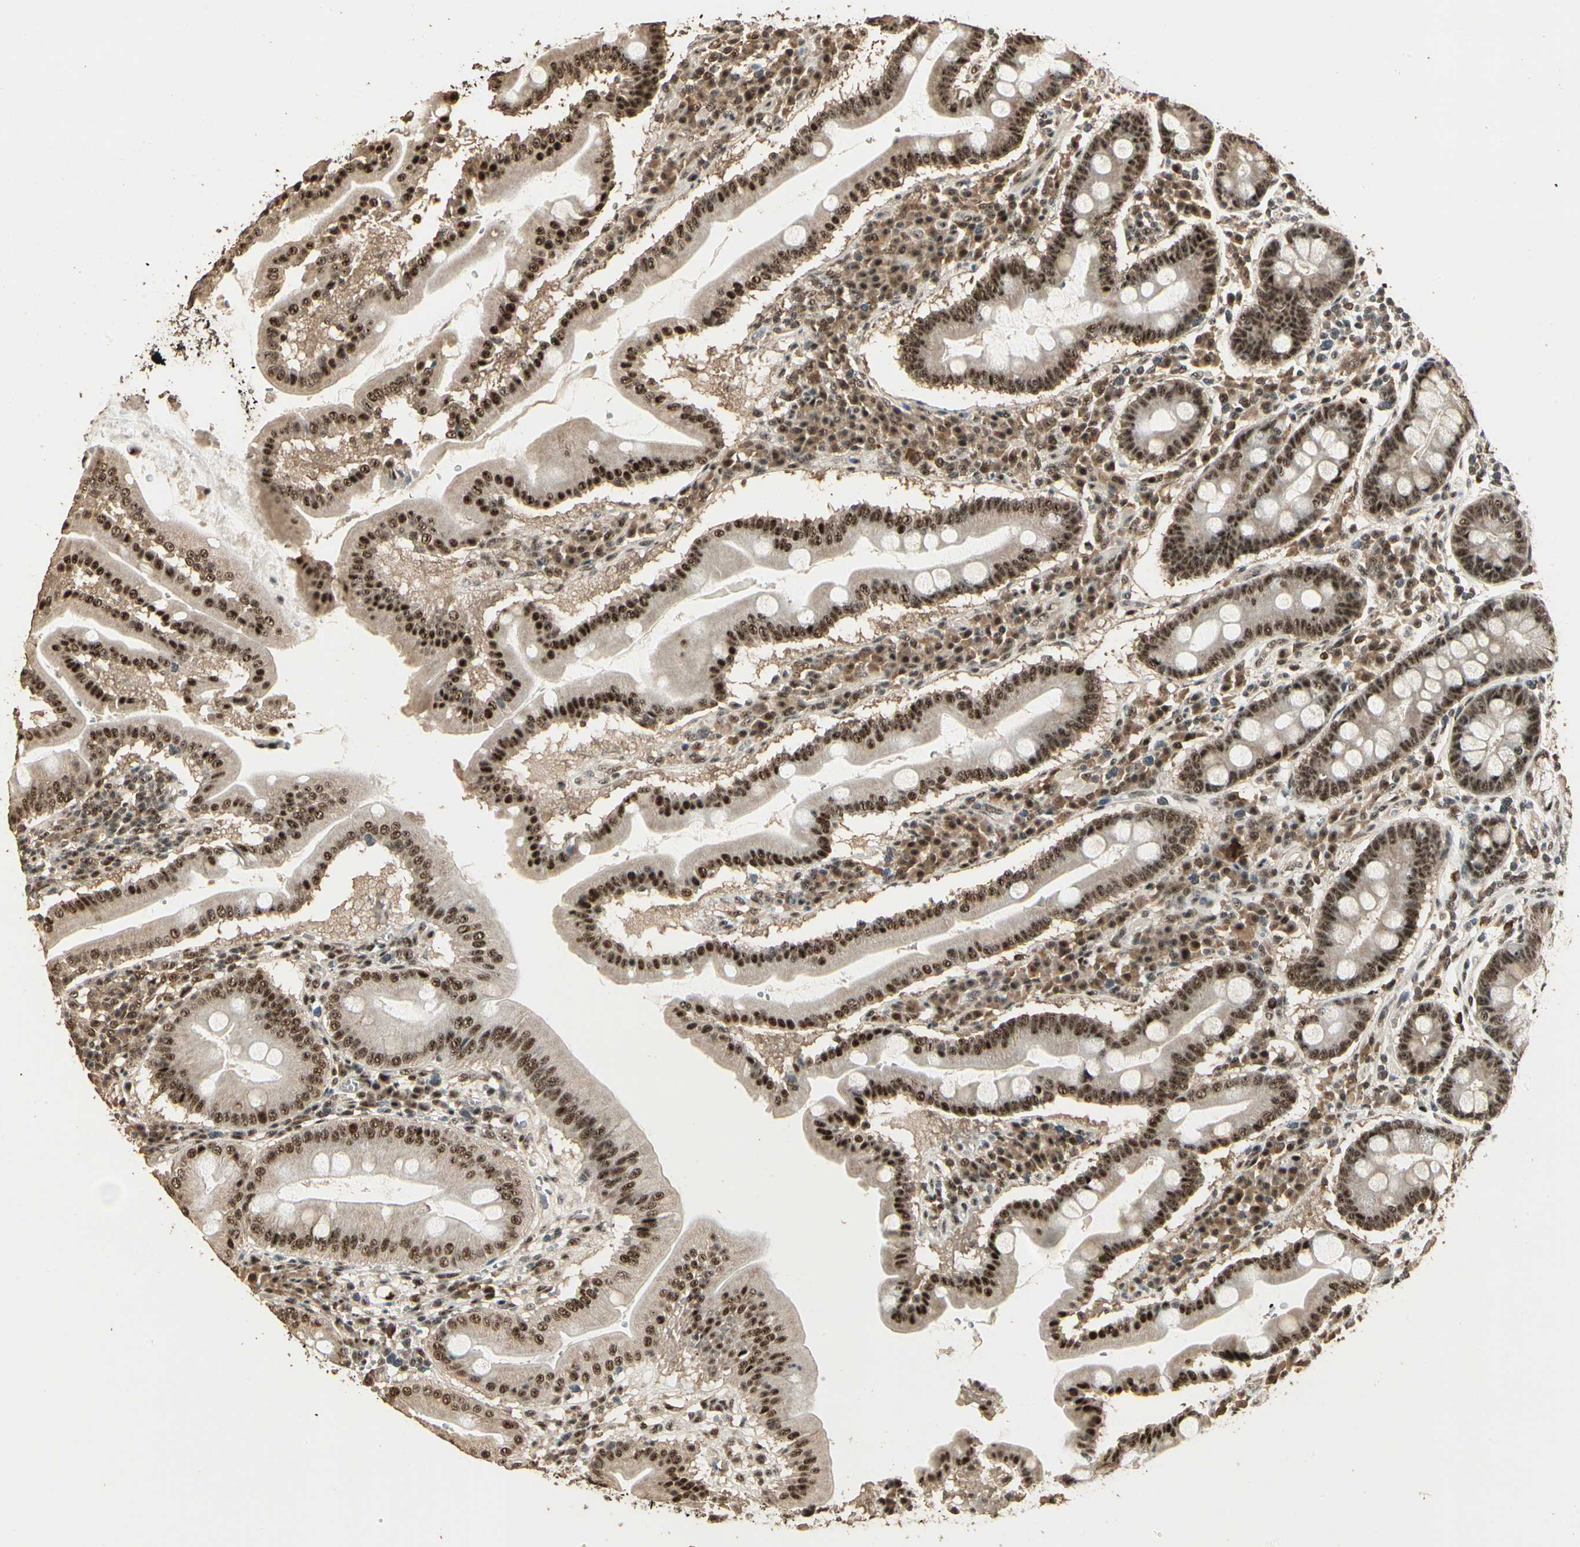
{"staining": {"intensity": "strong", "quantity": ">75%", "location": "cytoplasmic/membranous,nuclear"}, "tissue": "duodenum", "cell_type": "Glandular cells", "image_type": "normal", "snomed": [{"axis": "morphology", "description": "Normal tissue, NOS"}, {"axis": "topography", "description": "Duodenum"}], "caption": "A photomicrograph of duodenum stained for a protein exhibits strong cytoplasmic/membranous,nuclear brown staining in glandular cells. (brown staining indicates protein expression, while blue staining denotes nuclei).", "gene": "RBM25", "patient": {"sex": "male", "age": 50}}